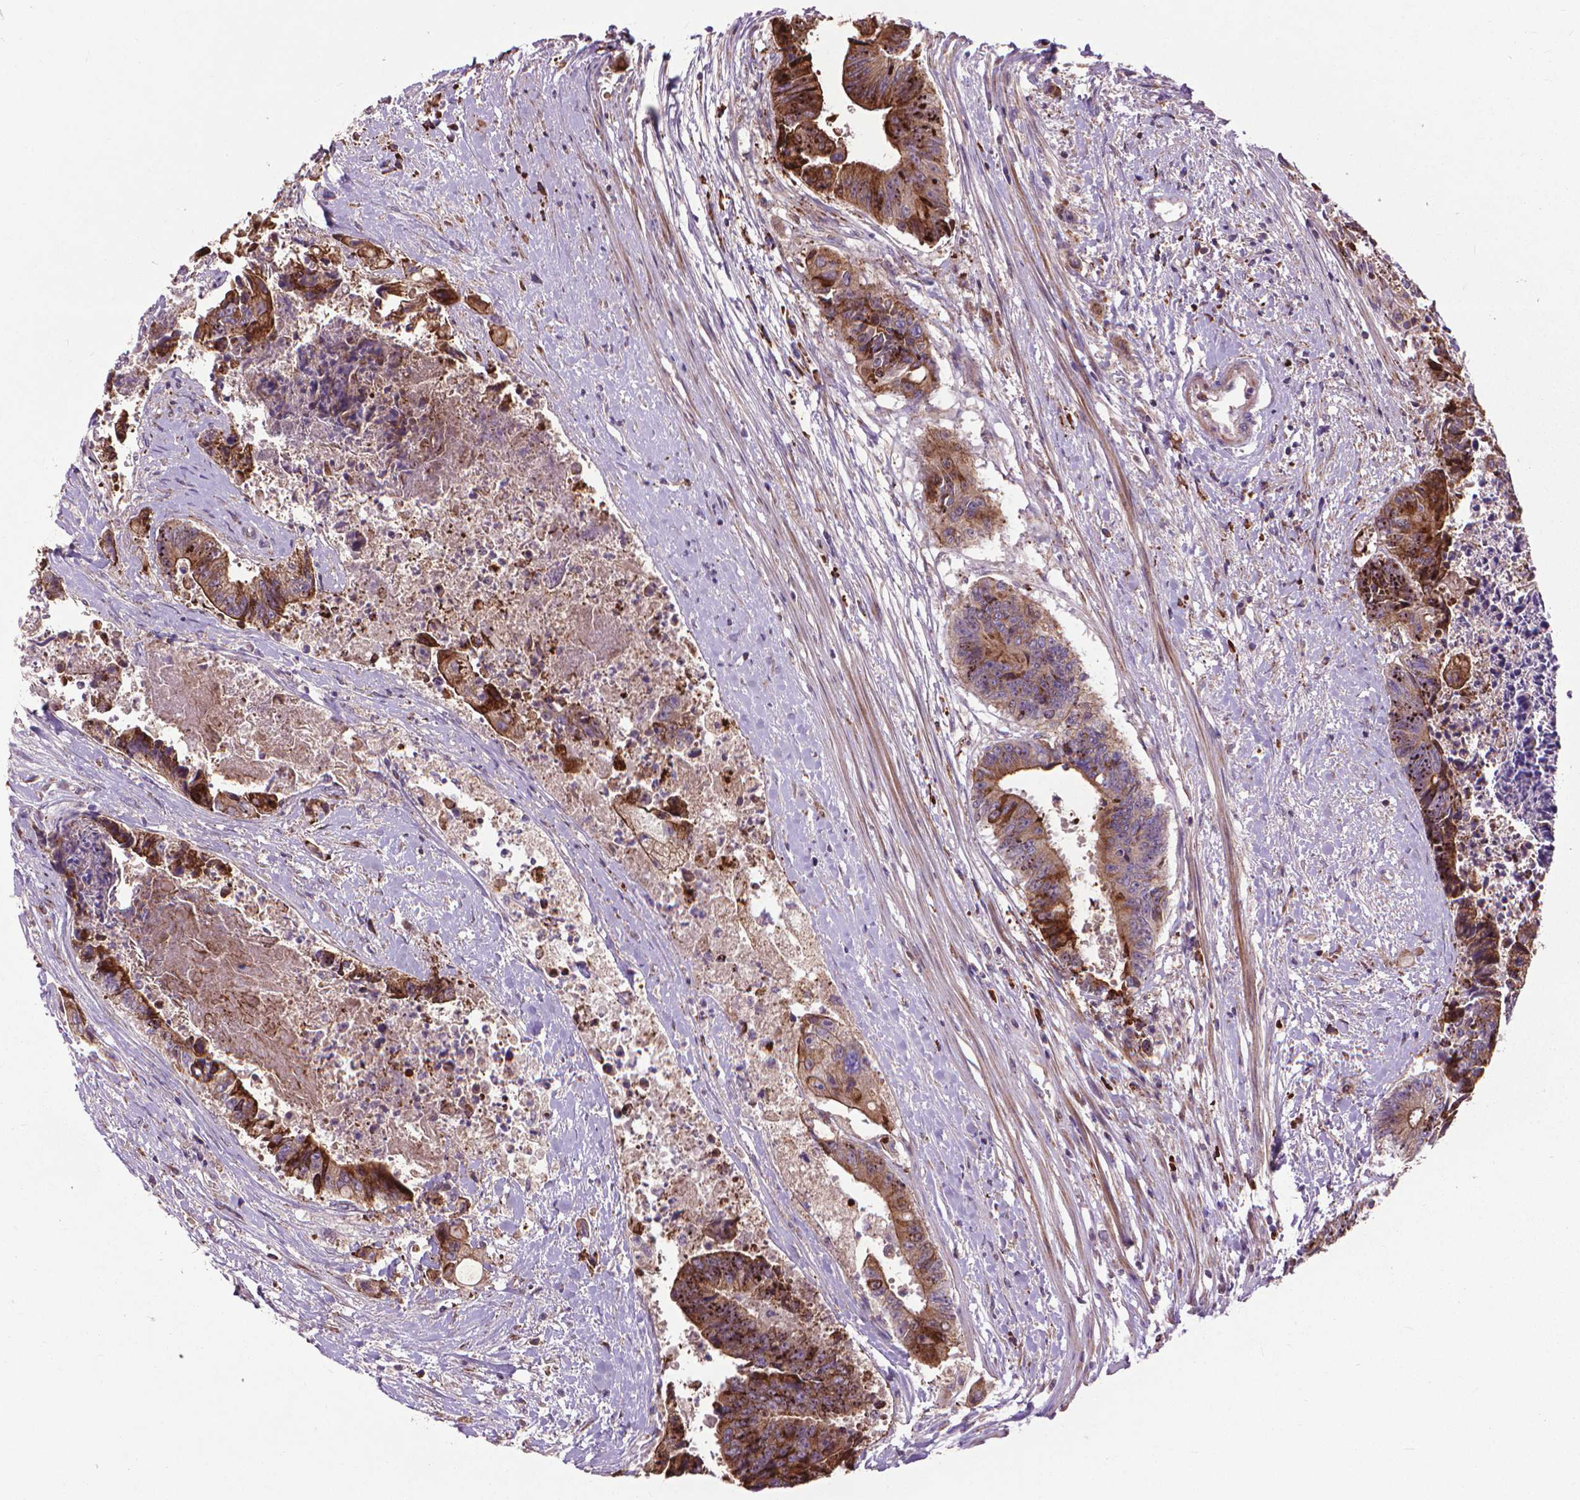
{"staining": {"intensity": "strong", "quantity": "25%-75%", "location": "cytoplasmic/membranous"}, "tissue": "colorectal cancer", "cell_type": "Tumor cells", "image_type": "cancer", "snomed": [{"axis": "morphology", "description": "Adenocarcinoma, NOS"}, {"axis": "topography", "description": "Rectum"}], "caption": "Human adenocarcinoma (colorectal) stained with a protein marker exhibits strong staining in tumor cells.", "gene": "MYH14", "patient": {"sex": "male", "age": 54}}